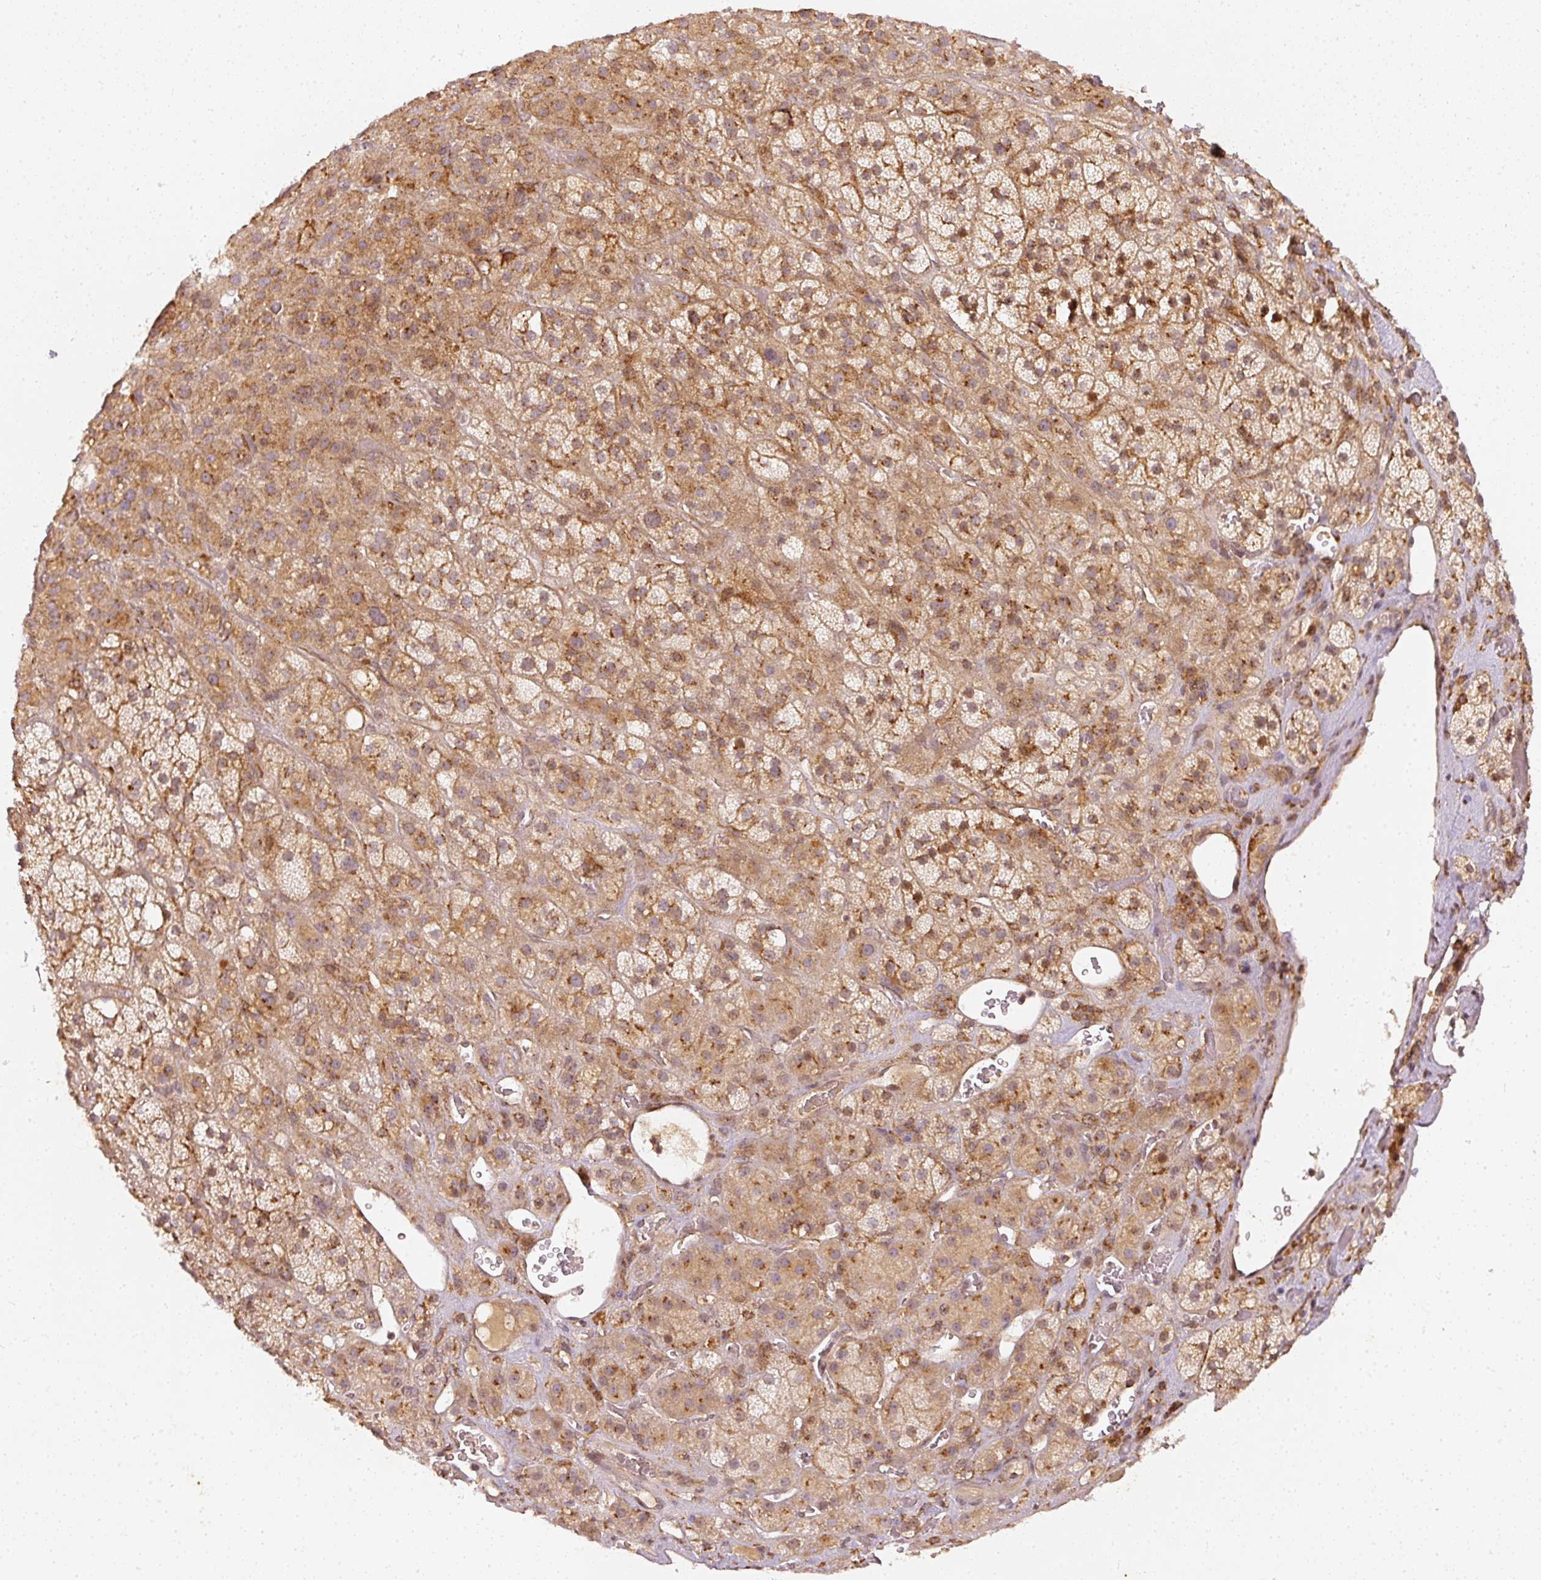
{"staining": {"intensity": "moderate", "quantity": ">75%", "location": "cytoplasmic/membranous"}, "tissue": "adrenal gland", "cell_type": "Glandular cells", "image_type": "normal", "snomed": [{"axis": "morphology", "description": "Normal tissue, NOS"}, {"axis": "topography", "description": "Adrenal gland"}], "caption": "Immunohistochemistry (DAB (3,3'-diaminobenzidine)) staining of unremarkable human adrenal gland demonstrates moderate cytoplasmic/membranous protein positivity in about >75% of glandular cells. (brown staining indicates protein expression, while blue staining denotes nuclei).", "gene": "ZNF580", "patient": {"sex": "male", "age": 57}}